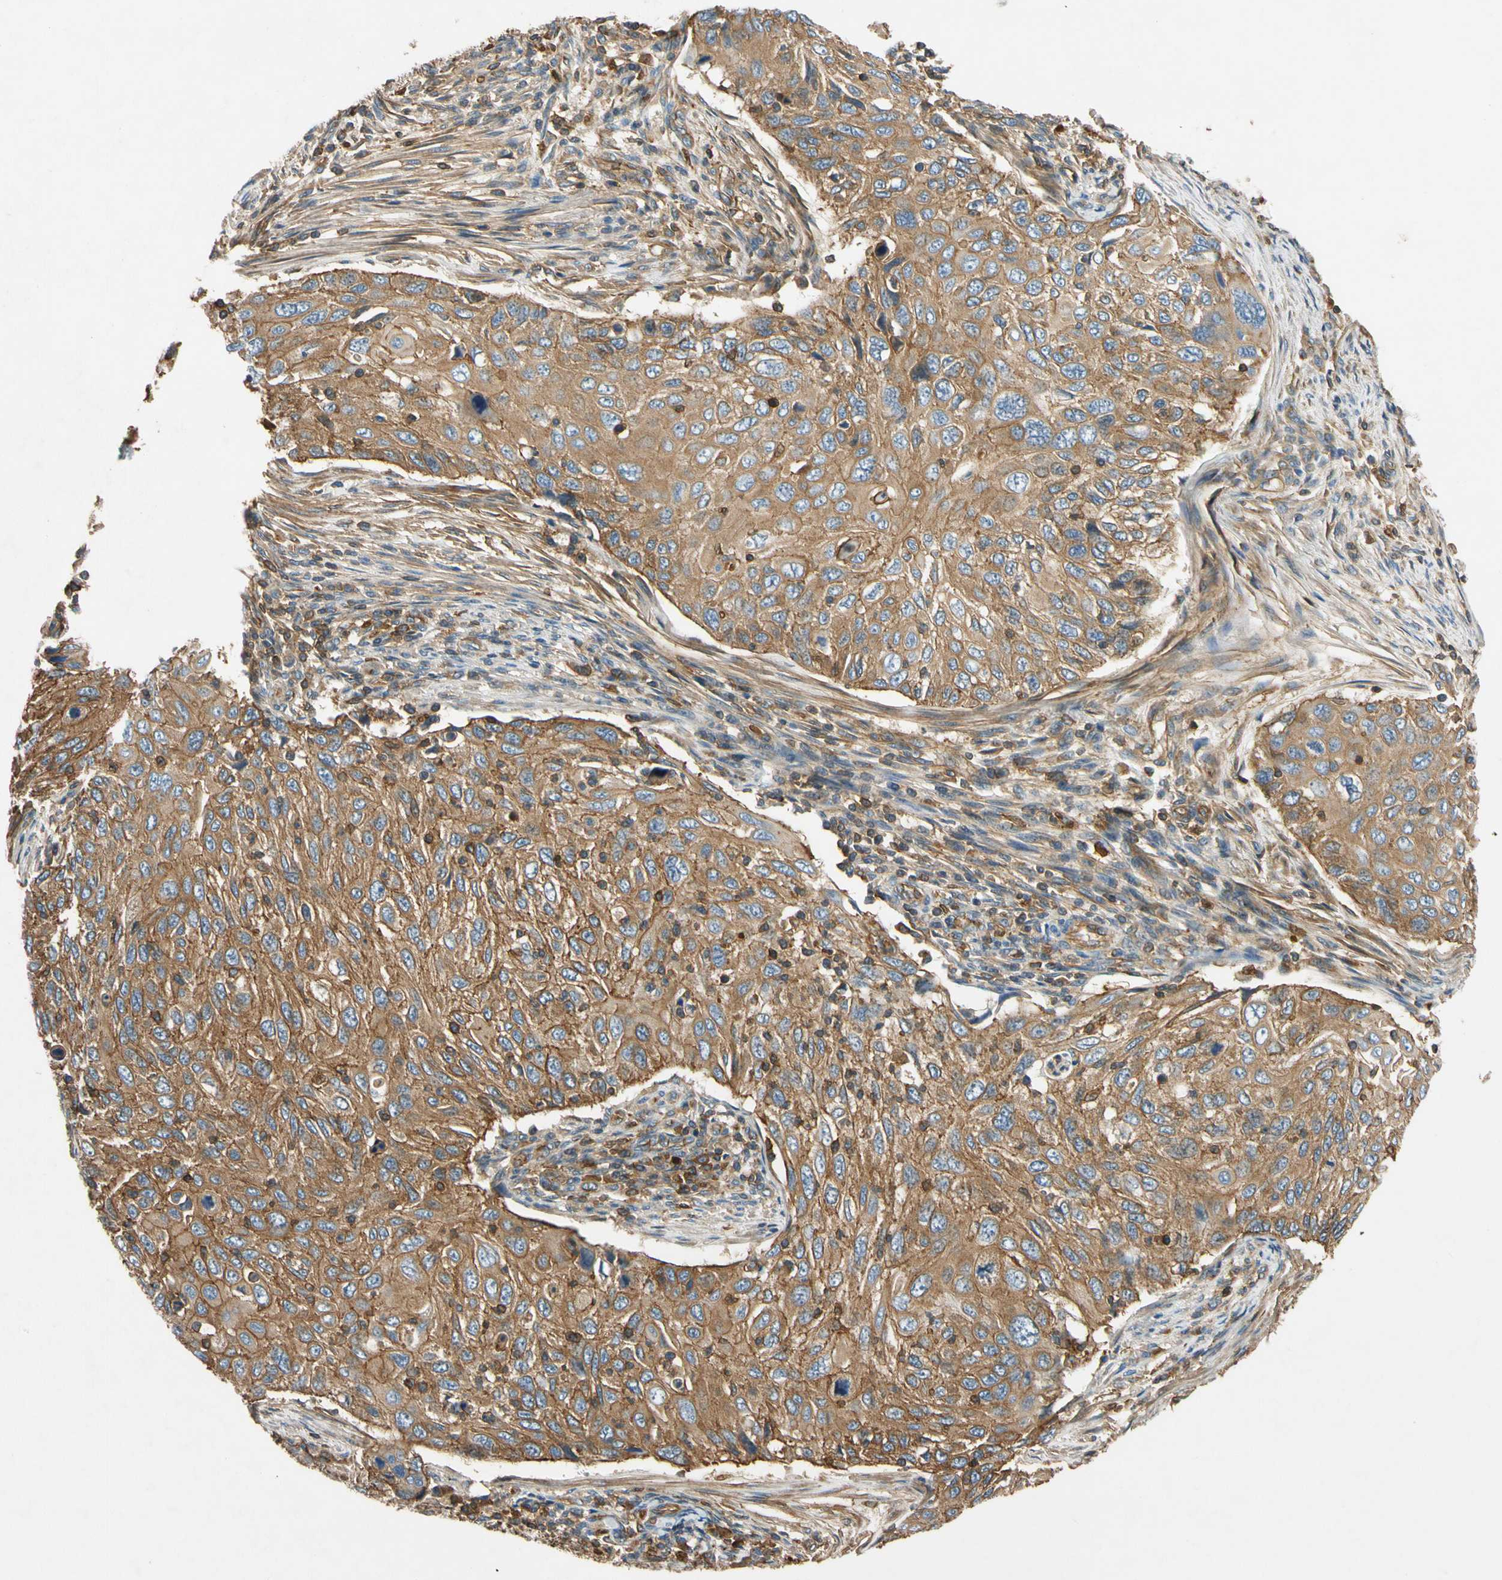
{"staining": {"intensity": "moderate", "quantity": ">75%", "location": "cytoplasmic/membranous"}, "tissue": "cervical cancer", "cell_type": "Tumor cells", "image_type": "cancer", "snomed": [{"axis": "morphology", "description": "Squamous cell carcinoma, NOS"}, {"axis": "topography", "description": "Cervix"}], "caption": "A brown stain labels moderate cytoplasmic/membranous expression of a protein in human cervical cancer tumor cells.", "gene": "TCP11L1", "patient": {"sex": "female", "age": 70}}